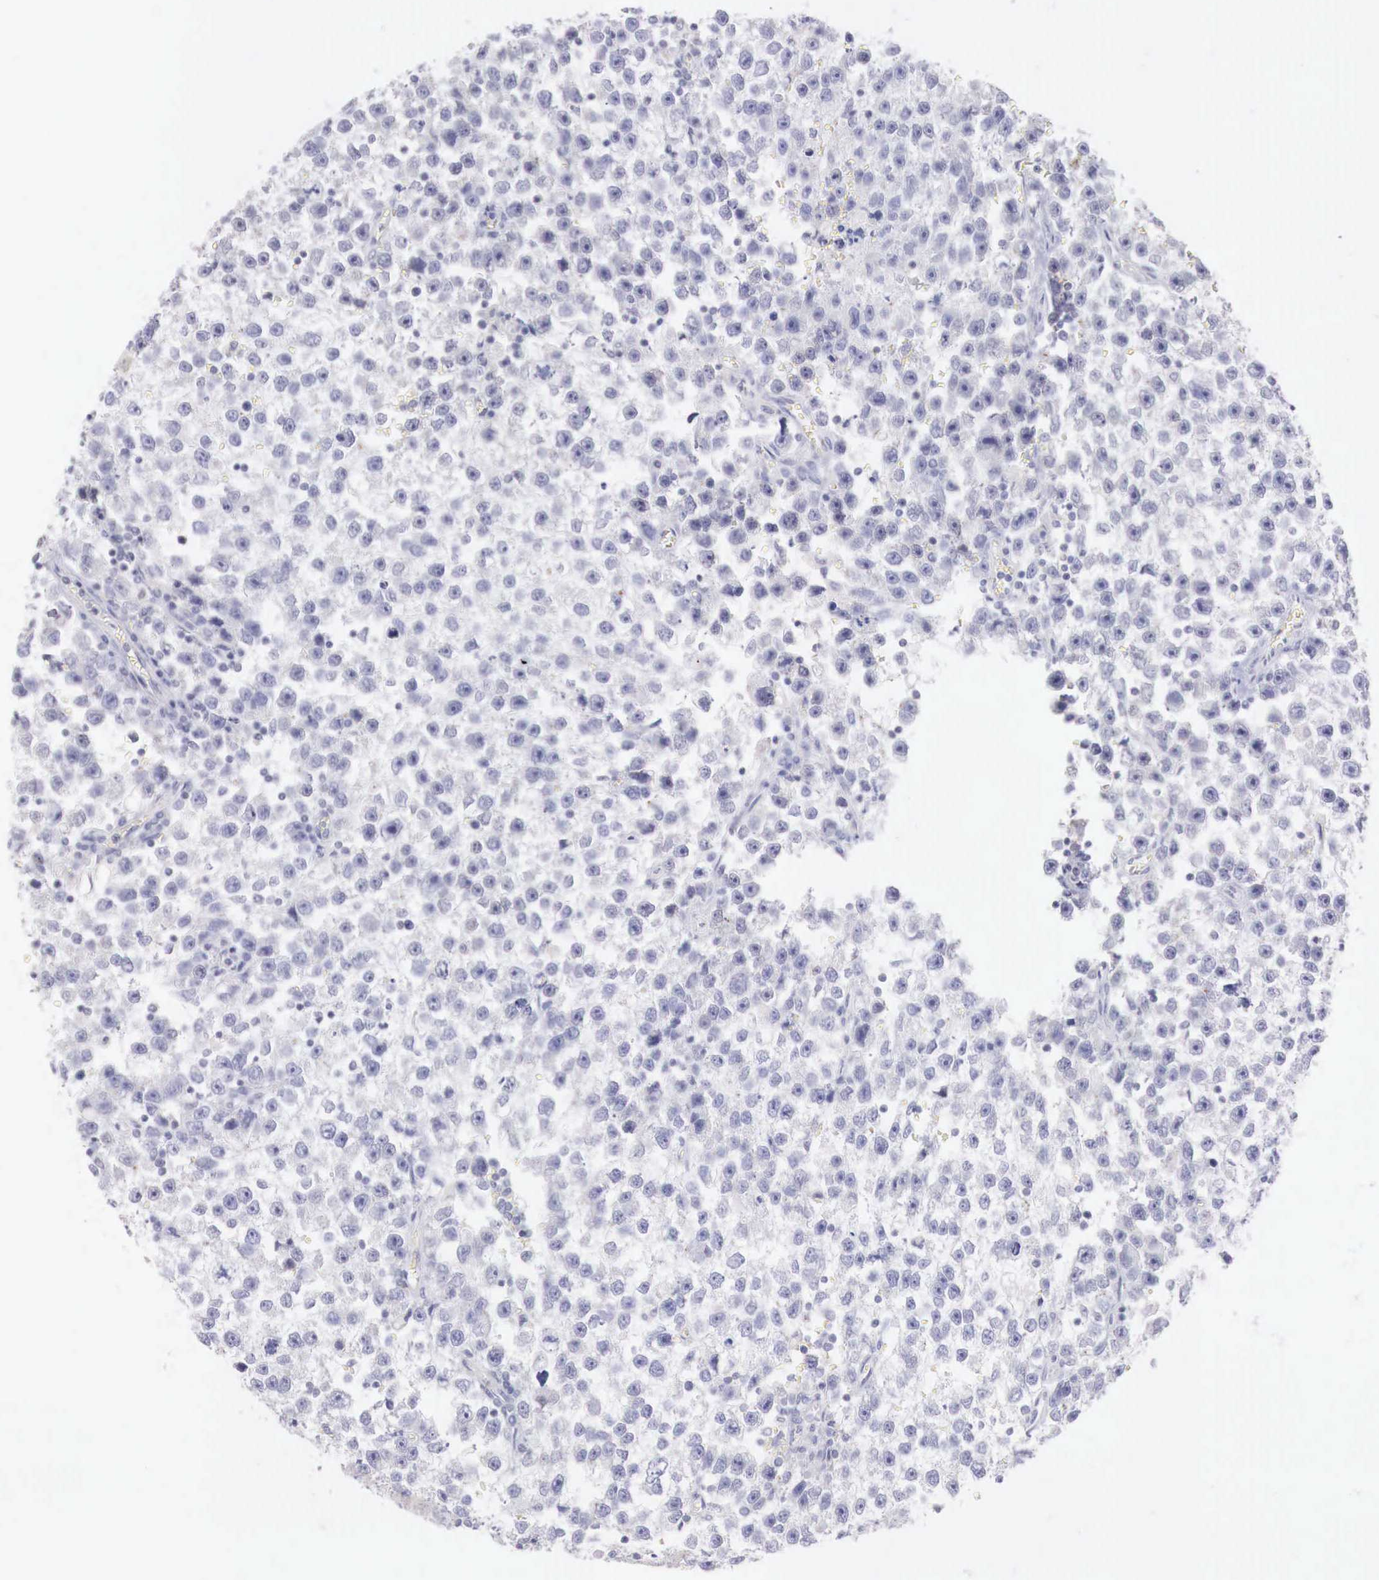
{"staining": {"intensity": "negative", "quantity": "none", "location": "none"}, "tissue": "testis cancer", "cell_type": "Tumor cells", "image_type": "cancer", "snomed": [{"axis": "morphology", "description": "Seminoma, NOS"}, {"axis": "topography", "description": "Testis"}], "caption": "IHC image of testis cancer stained for a protein (brown), which reveals no positivity in tumor cells.", "gene": "TRIM13", "patient": {"sex": "male", "age": 33}}